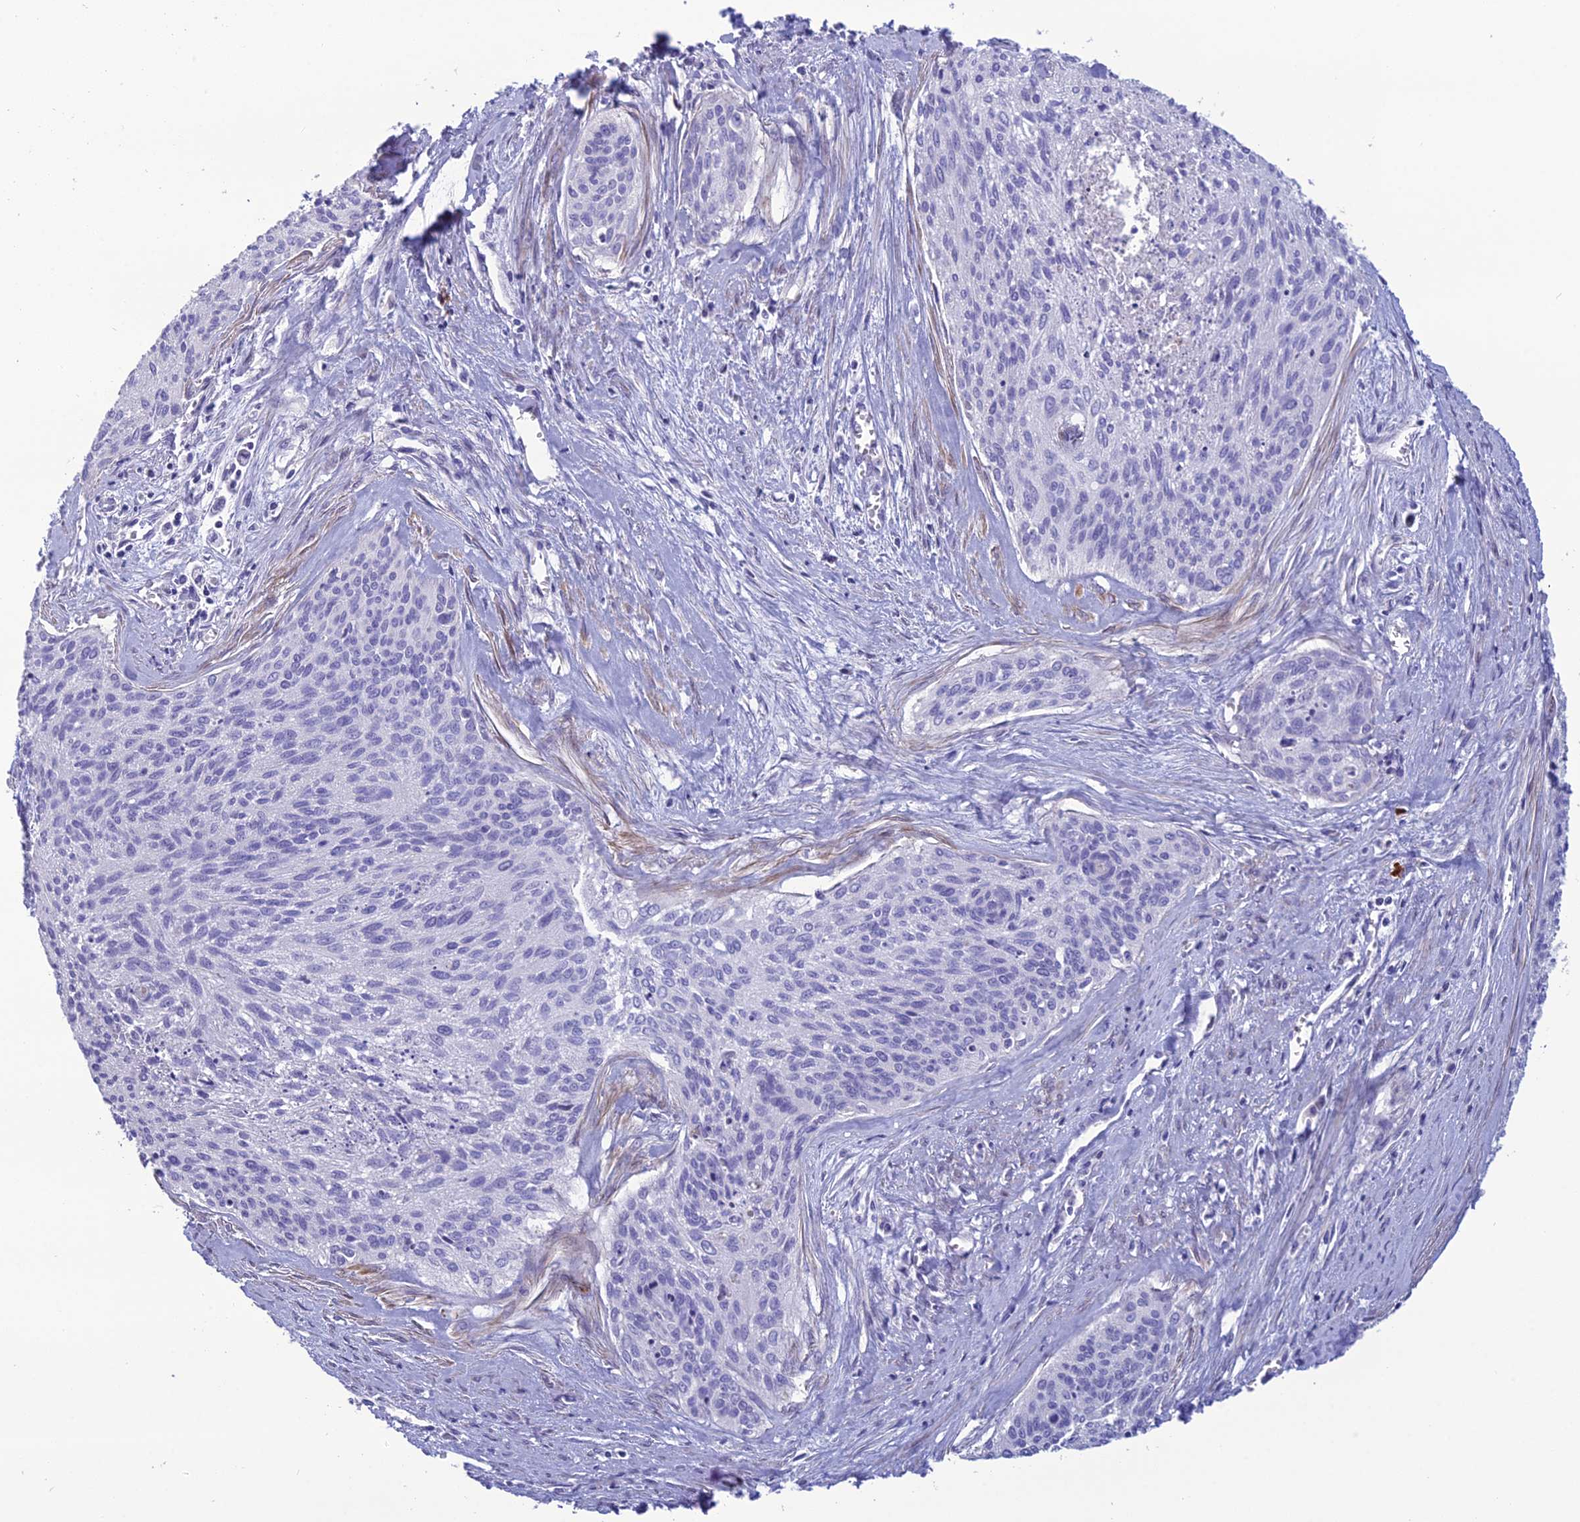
{"staining": {"intensity": "negative", "quantity": "none", "location": "none"}, "tissue": "cervical cancer", "cell_type": "Tumor cells", "image_type": "cancer", "snomed": [{"axis": "morphology", "description": "Squamous cell carcinoma, NOS"}, {"axis": "topography", "description": "Cervix"}], "caption": "Tumor cells show no significant positivity in squamous cell carcinoma (cervical).", "gene": "OR56B1", "patient": {"sex": "female", "age": 55}}